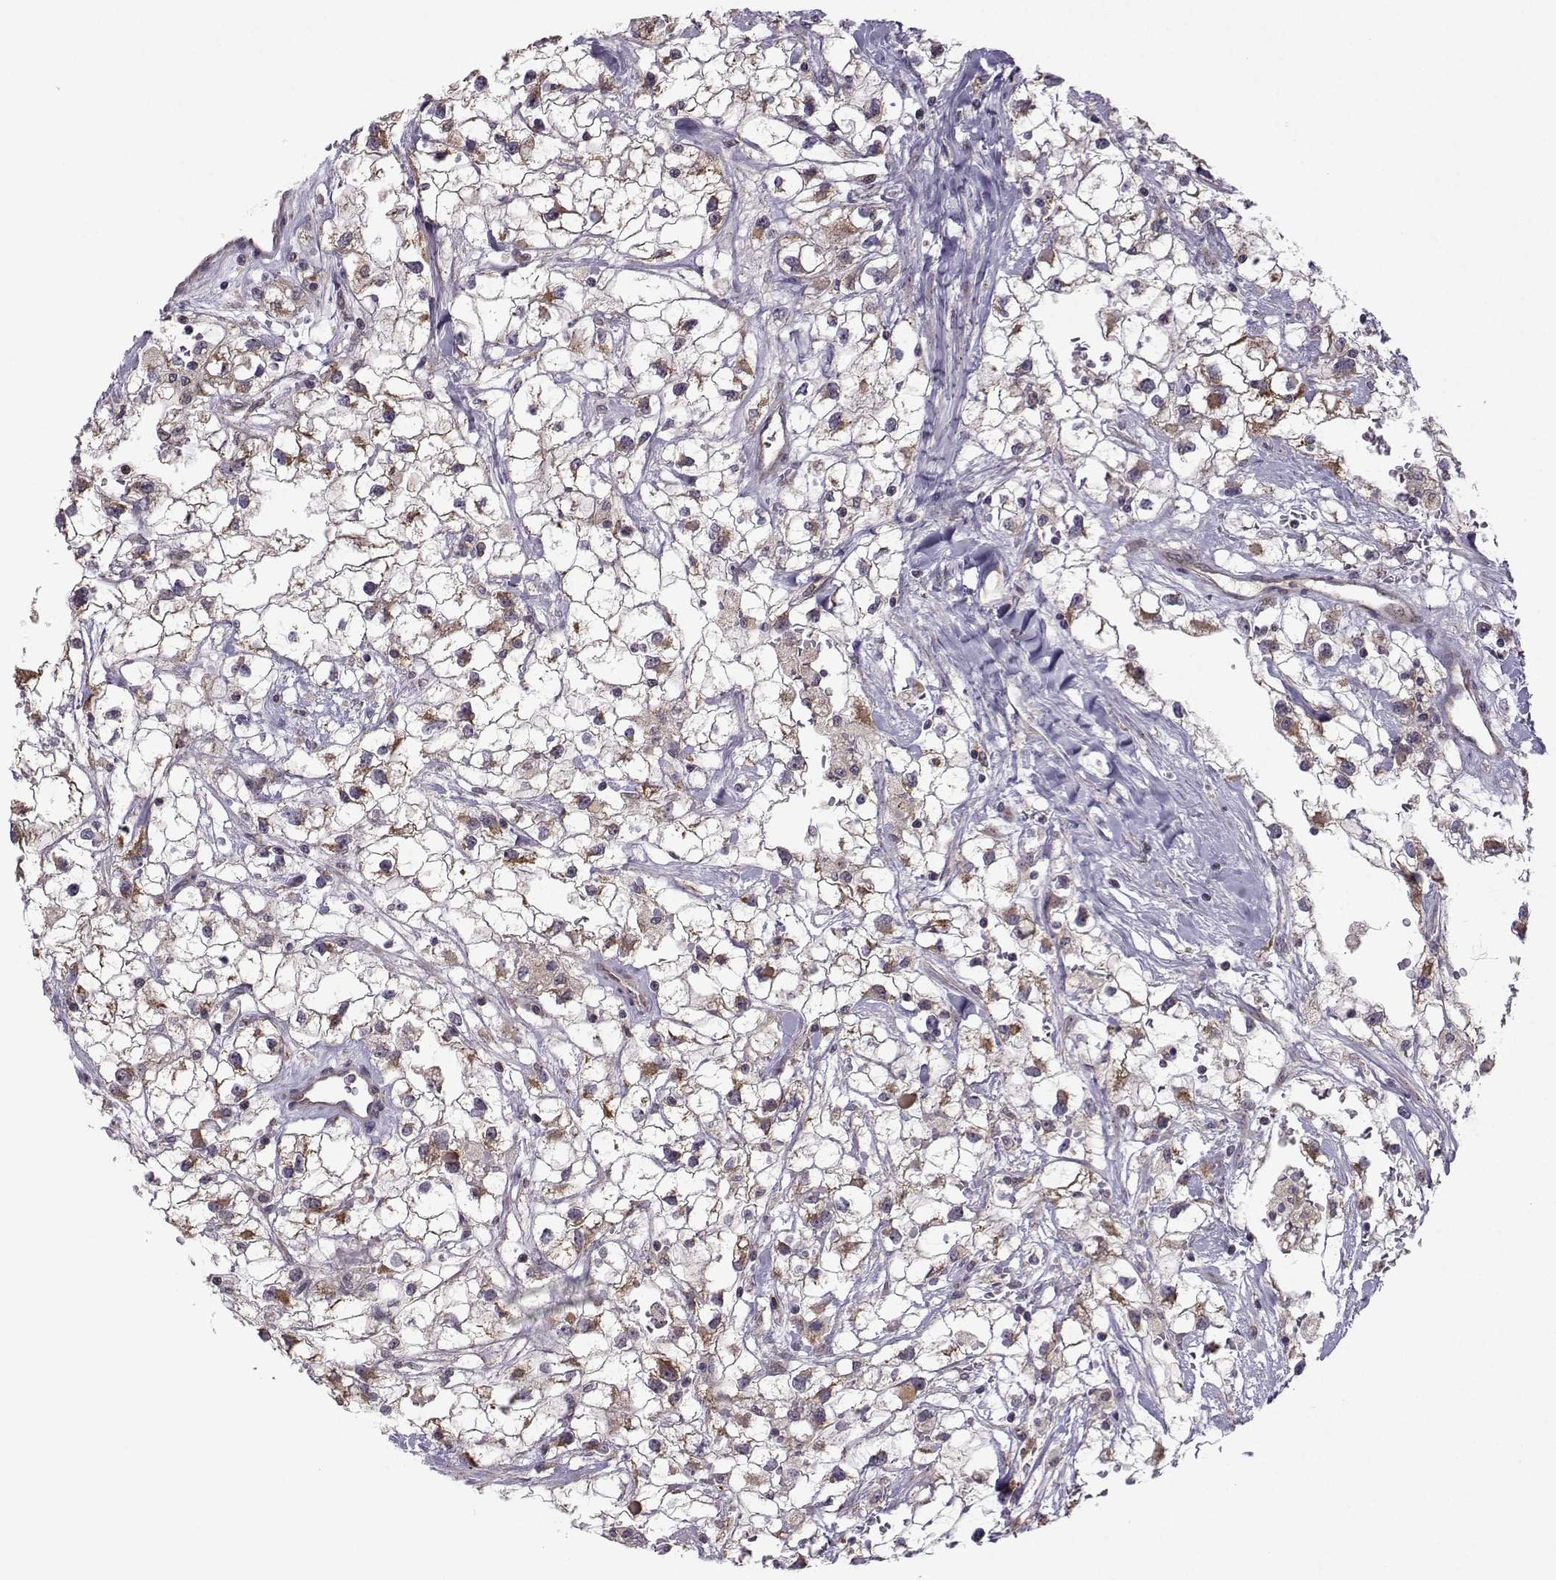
{"staining": {"intensity": "moderate", "quantity": "25%-75%", "location": "cytoplasmic/membranous"}, "tissue": "renal cancer", "cell_type": "Tumor cells", "image_type": "cancer", "snomed": [{"axis": "morphology", "description": "Adenocarcinoma, NOS"}, {"axis": "topography", "description": "Kidney"}], "caption": "A high-resolution image shows IHC staining of renal cancer (adenocarcinoma), which shows moderate cytoplasmic/membranous staining in about 25%-75% of tumor cells.", "gene": "NECAB3", "patient": {"sex": "male", "age": 59}}